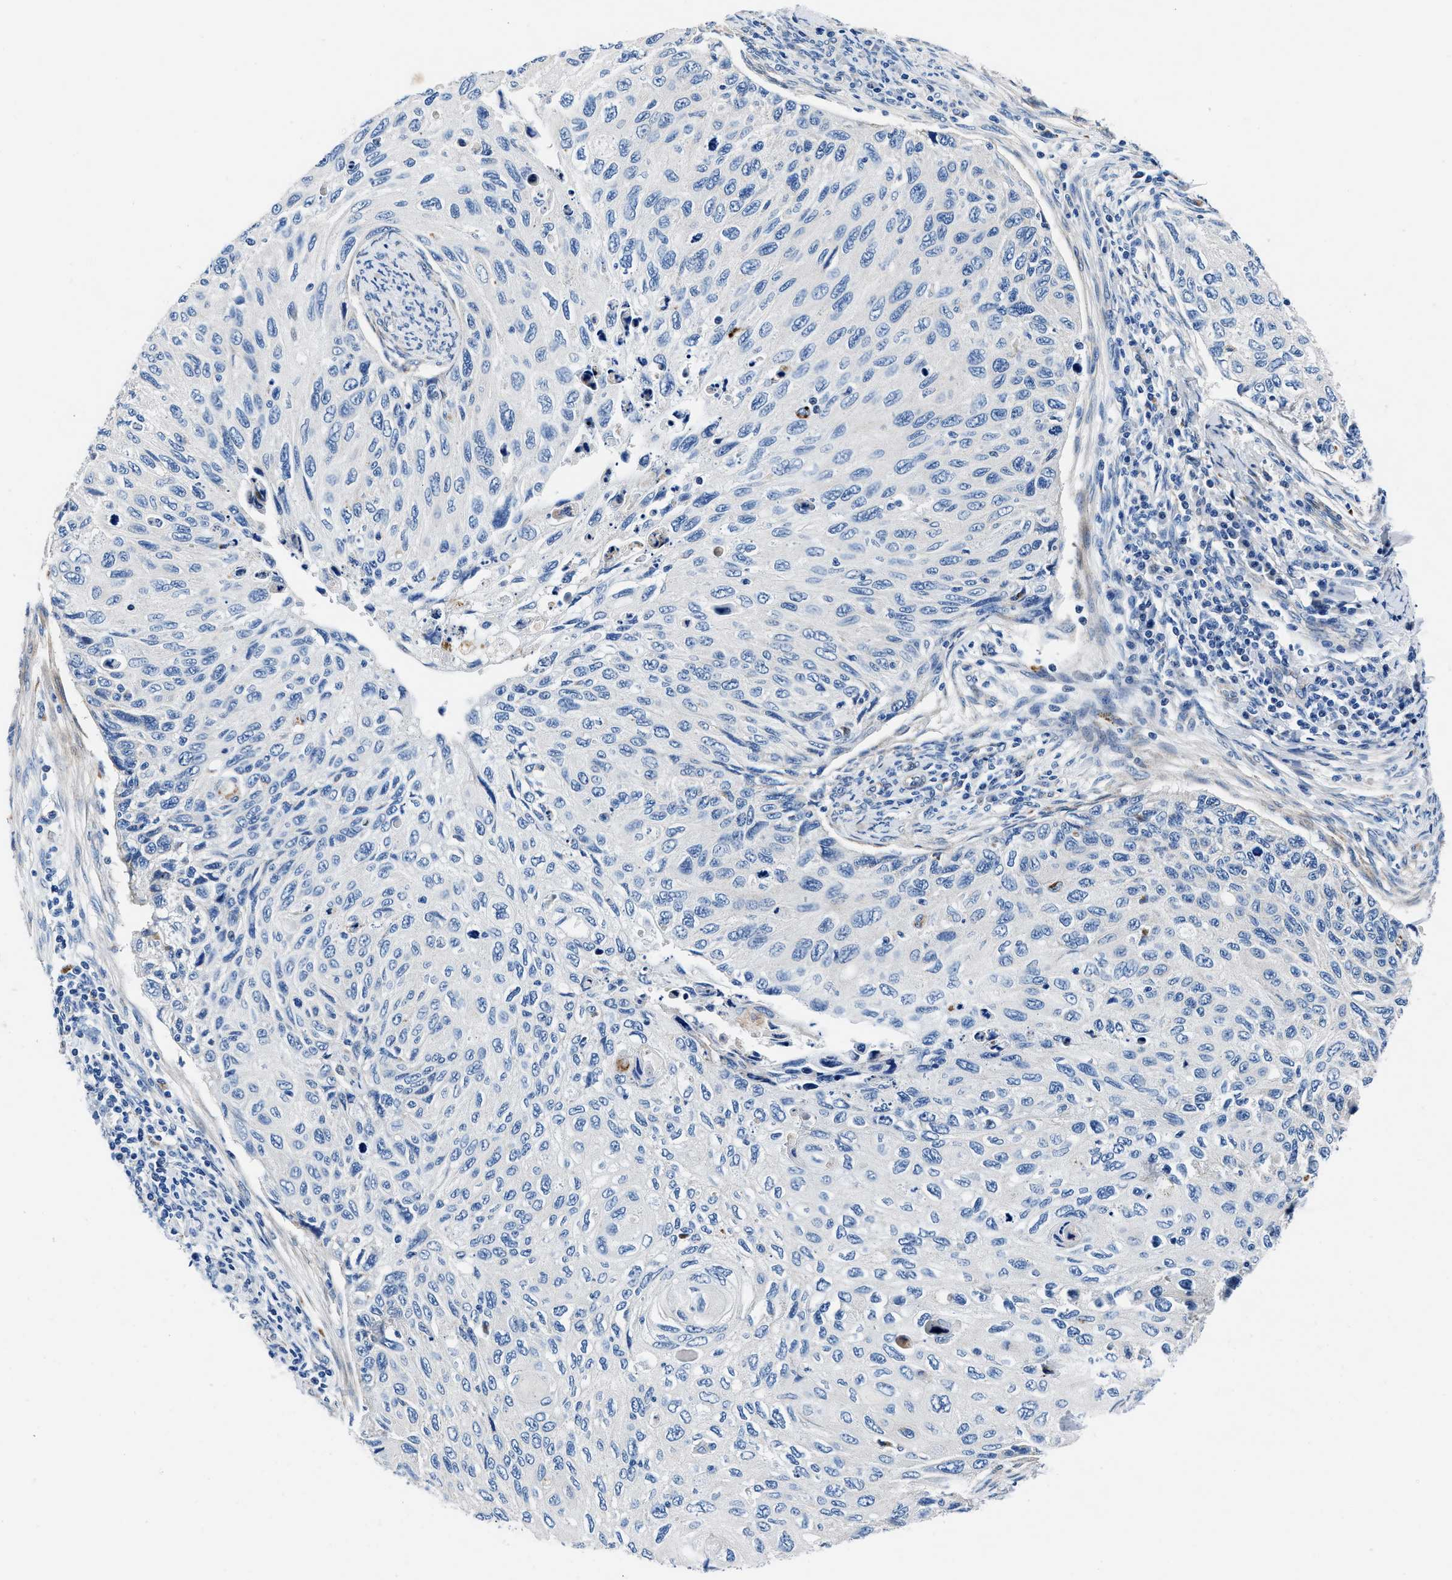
{"staining": {"intensity": "negative", "quantity": "none", "location": "none"}, "tissue": "cervical cancer", "cell_type": "Tumor cells", "image_type": "cancer", "snomed": [{"axis": "morphology", "description": "Squamous cell carcinoma, NOS"}, {"axis": "topography", "description": "Cervix"}], "caption": "A histopathology image of human cervical squamous cell carcinoma is negative for staining in tumor cells.", "gene": "DAG1", "patient": {"sex": "female", "age": 70}}